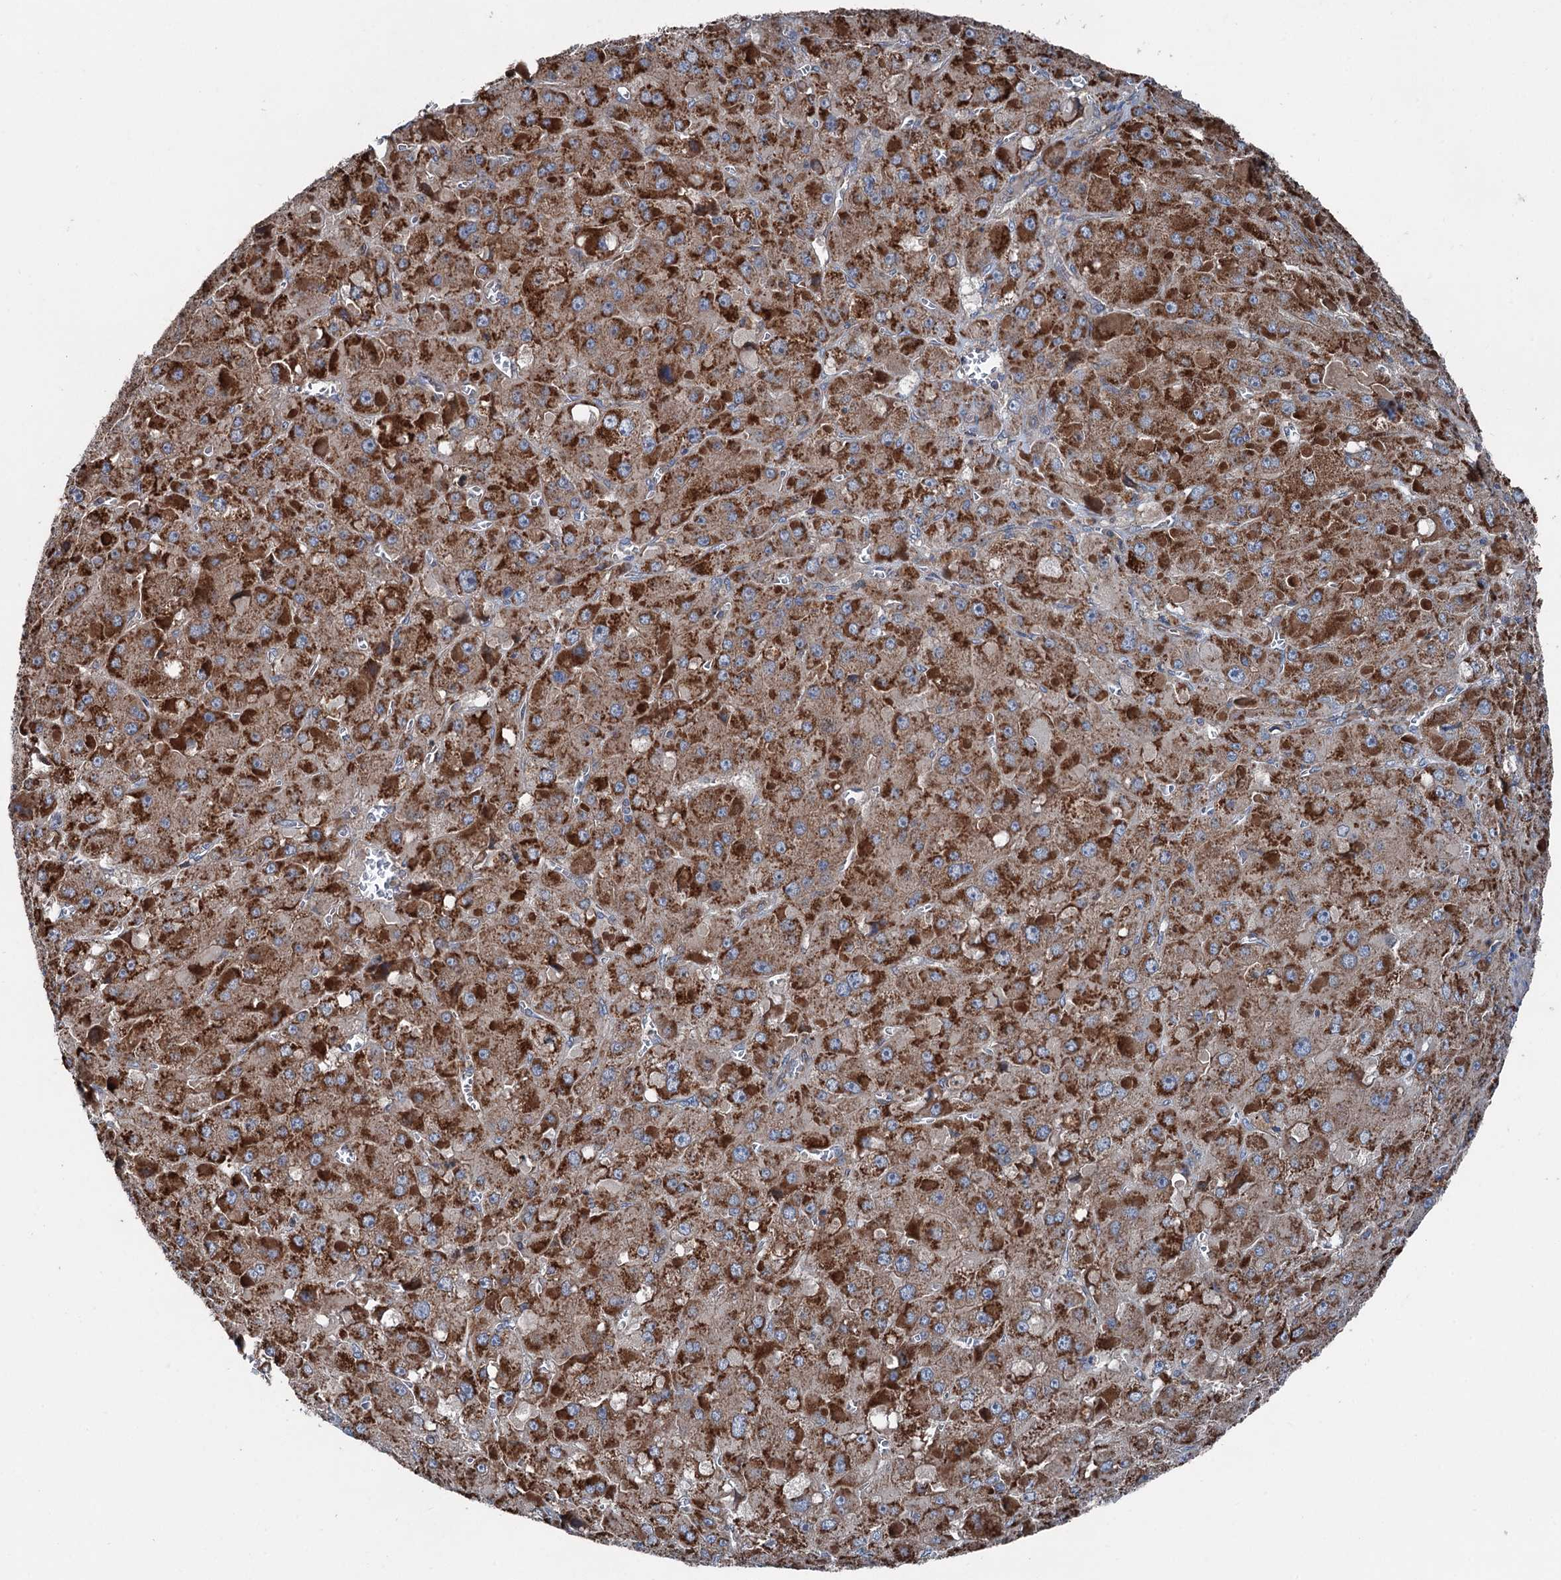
{"staining": {"intensity": "strong", "quantity": ">75%", "location": "cytoplasmic/membranous"}, "tissue": "liver cancer", "cell_type": "Tumor cells", "image_type": "cancer", "snomed": [{"axis": "morphology", "description": "Carcinoma, Hepatocellular, NOS"}, {"axis": "topography", "description": "Liver"}], "caption": "Strong cytoplasmic/membranous positivity is present in approximately >75% of tumor cells in liver hepatocellular carcinoma. (Stains: DAB in brown, nuclei in blue, Microscopy: brightfield microscopy at high magnification).", "gene": "RUFY1", "patient": {"sex": "female", "age": 73}}